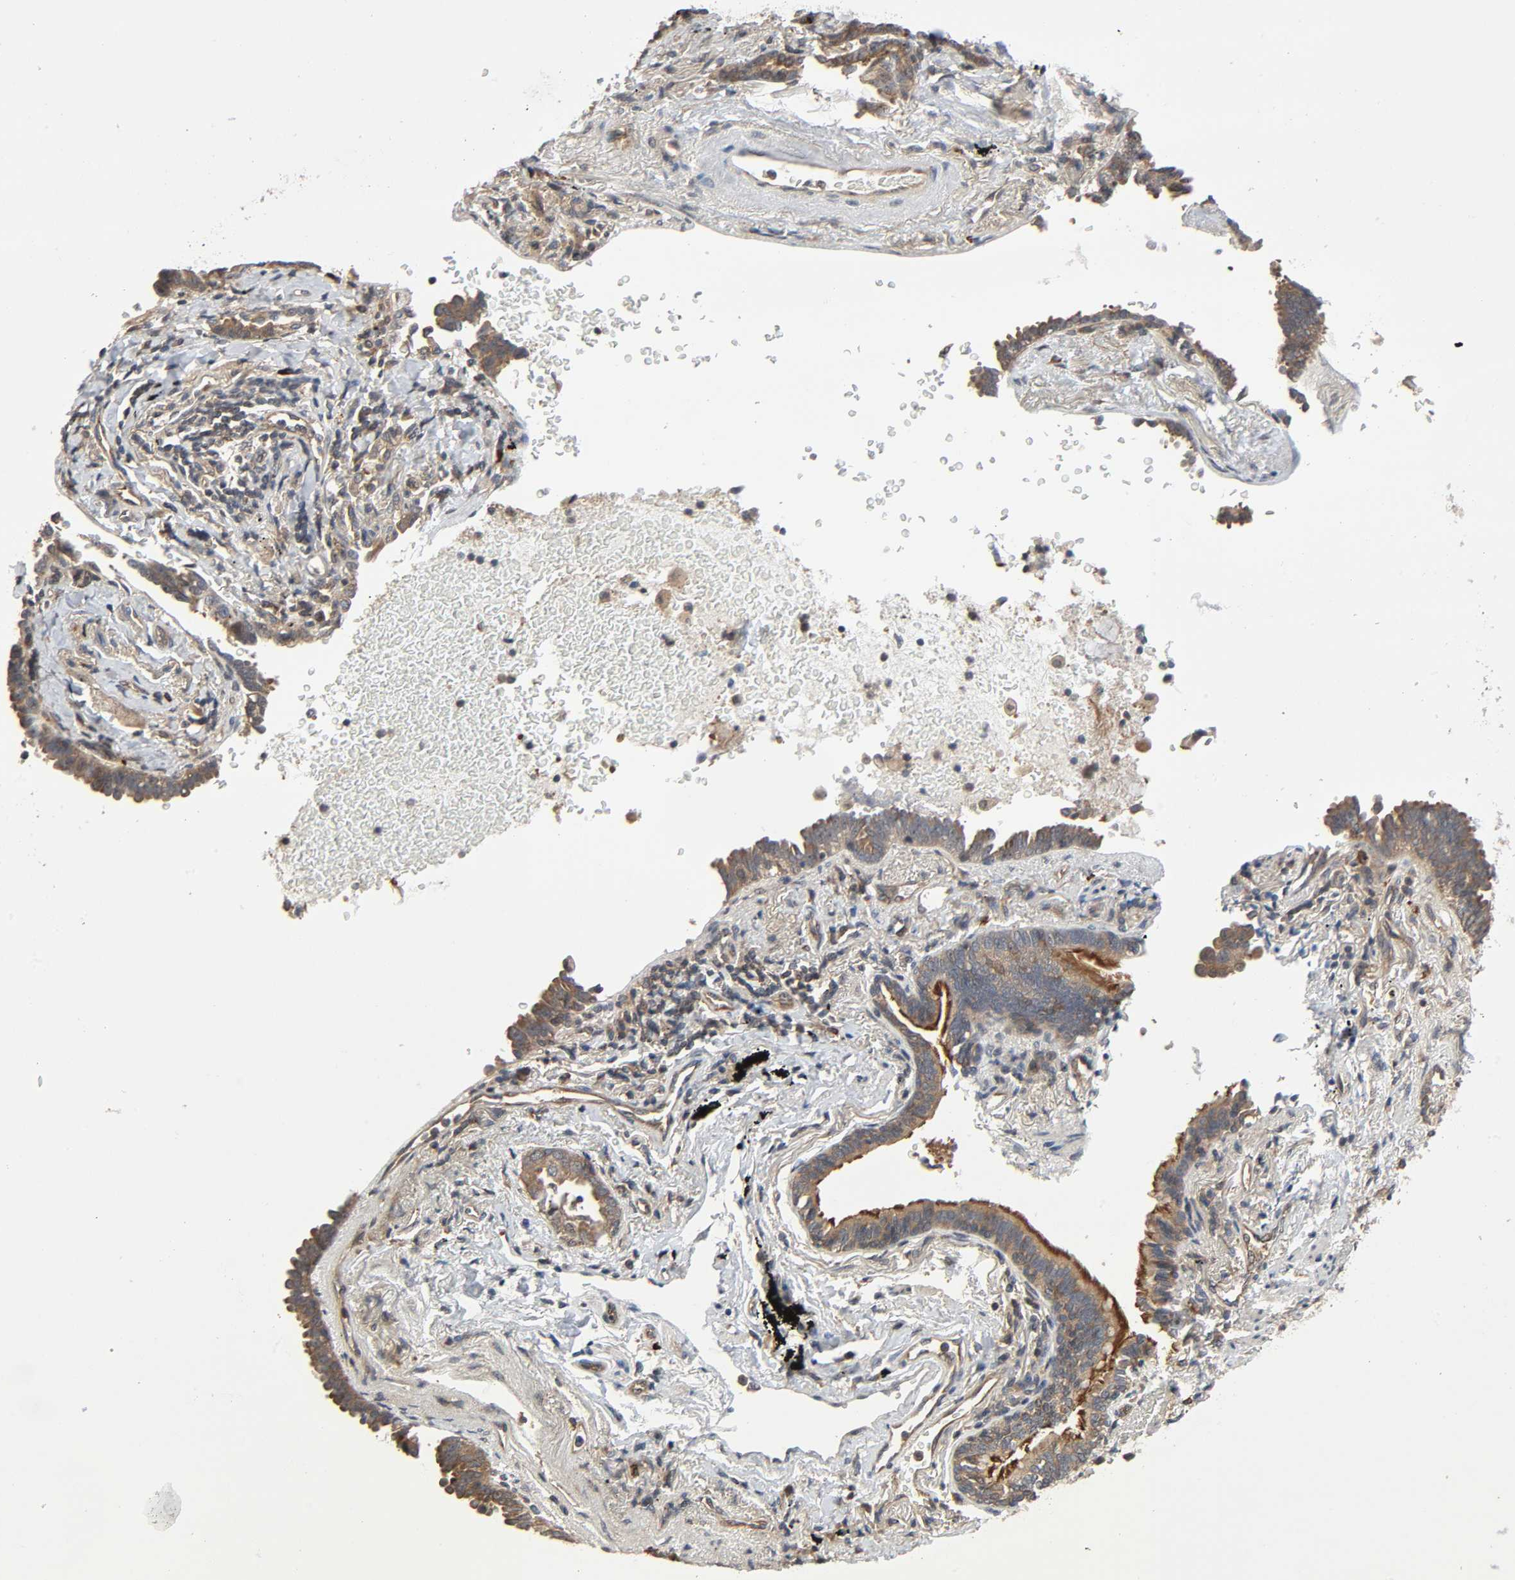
{"staining": {"intensity": "moderate", "quantity": ">75%", "location": "cytoplasmic/membranous"}, "tissue": "lung cancer", "cell_type": "Tumor cells", "image_type": "cancer", "snomed": [{"axis": "morphology", "description": "Adenocarcinoma, NOS"}, {"axis": "topography", "description": "Lung"}], "caption": "Lung cancer was stained to show a protein in brown. There is medium levels of moderate cytoplasmic/membranous positivity in about >75% of tumor cells.", "gene": "PPP2R1B", "patient": {"sex": "female", "age": 64}}